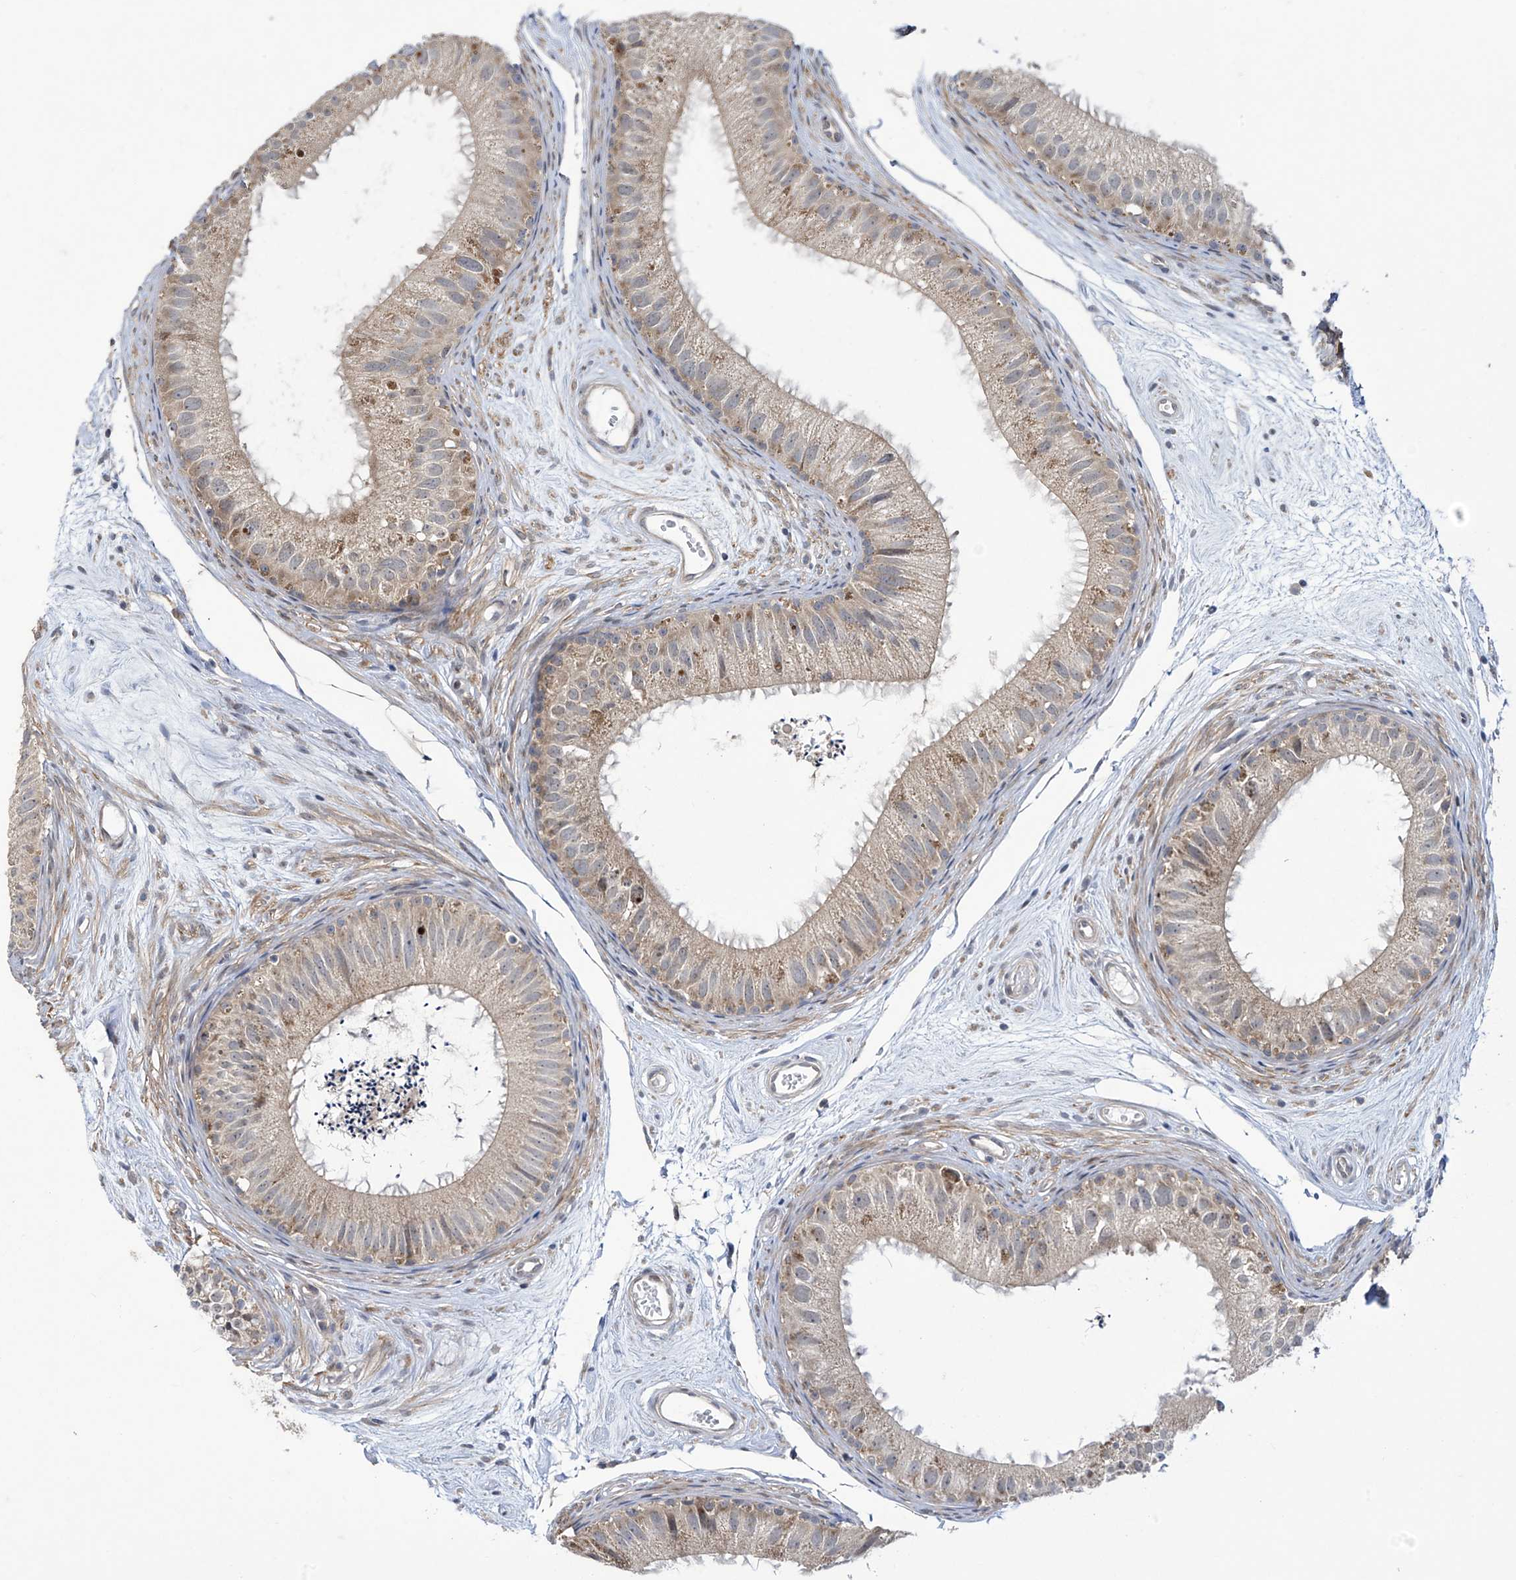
{"staining": {"intensity": "weak", "quantity": "25%-75%", "location": "cytoplasmic/membranous"}, "tissue": "epididymis", "cell_type": "Glandular cells", "image_type": "normal", "snomed": [{"axis": "morphology", "description": "Normal tissue, NOS"}, {"axis": "topography", "description": "Epididymis"}], "caption": "Brown immunohistochemical staining in benign epididymis demonstrates weak cytoplasmic/membranous expression in approximately 25%-75% of glandular cells.", "gene": "TRIM60", "patient": {"sex": "male", "age": 77}}